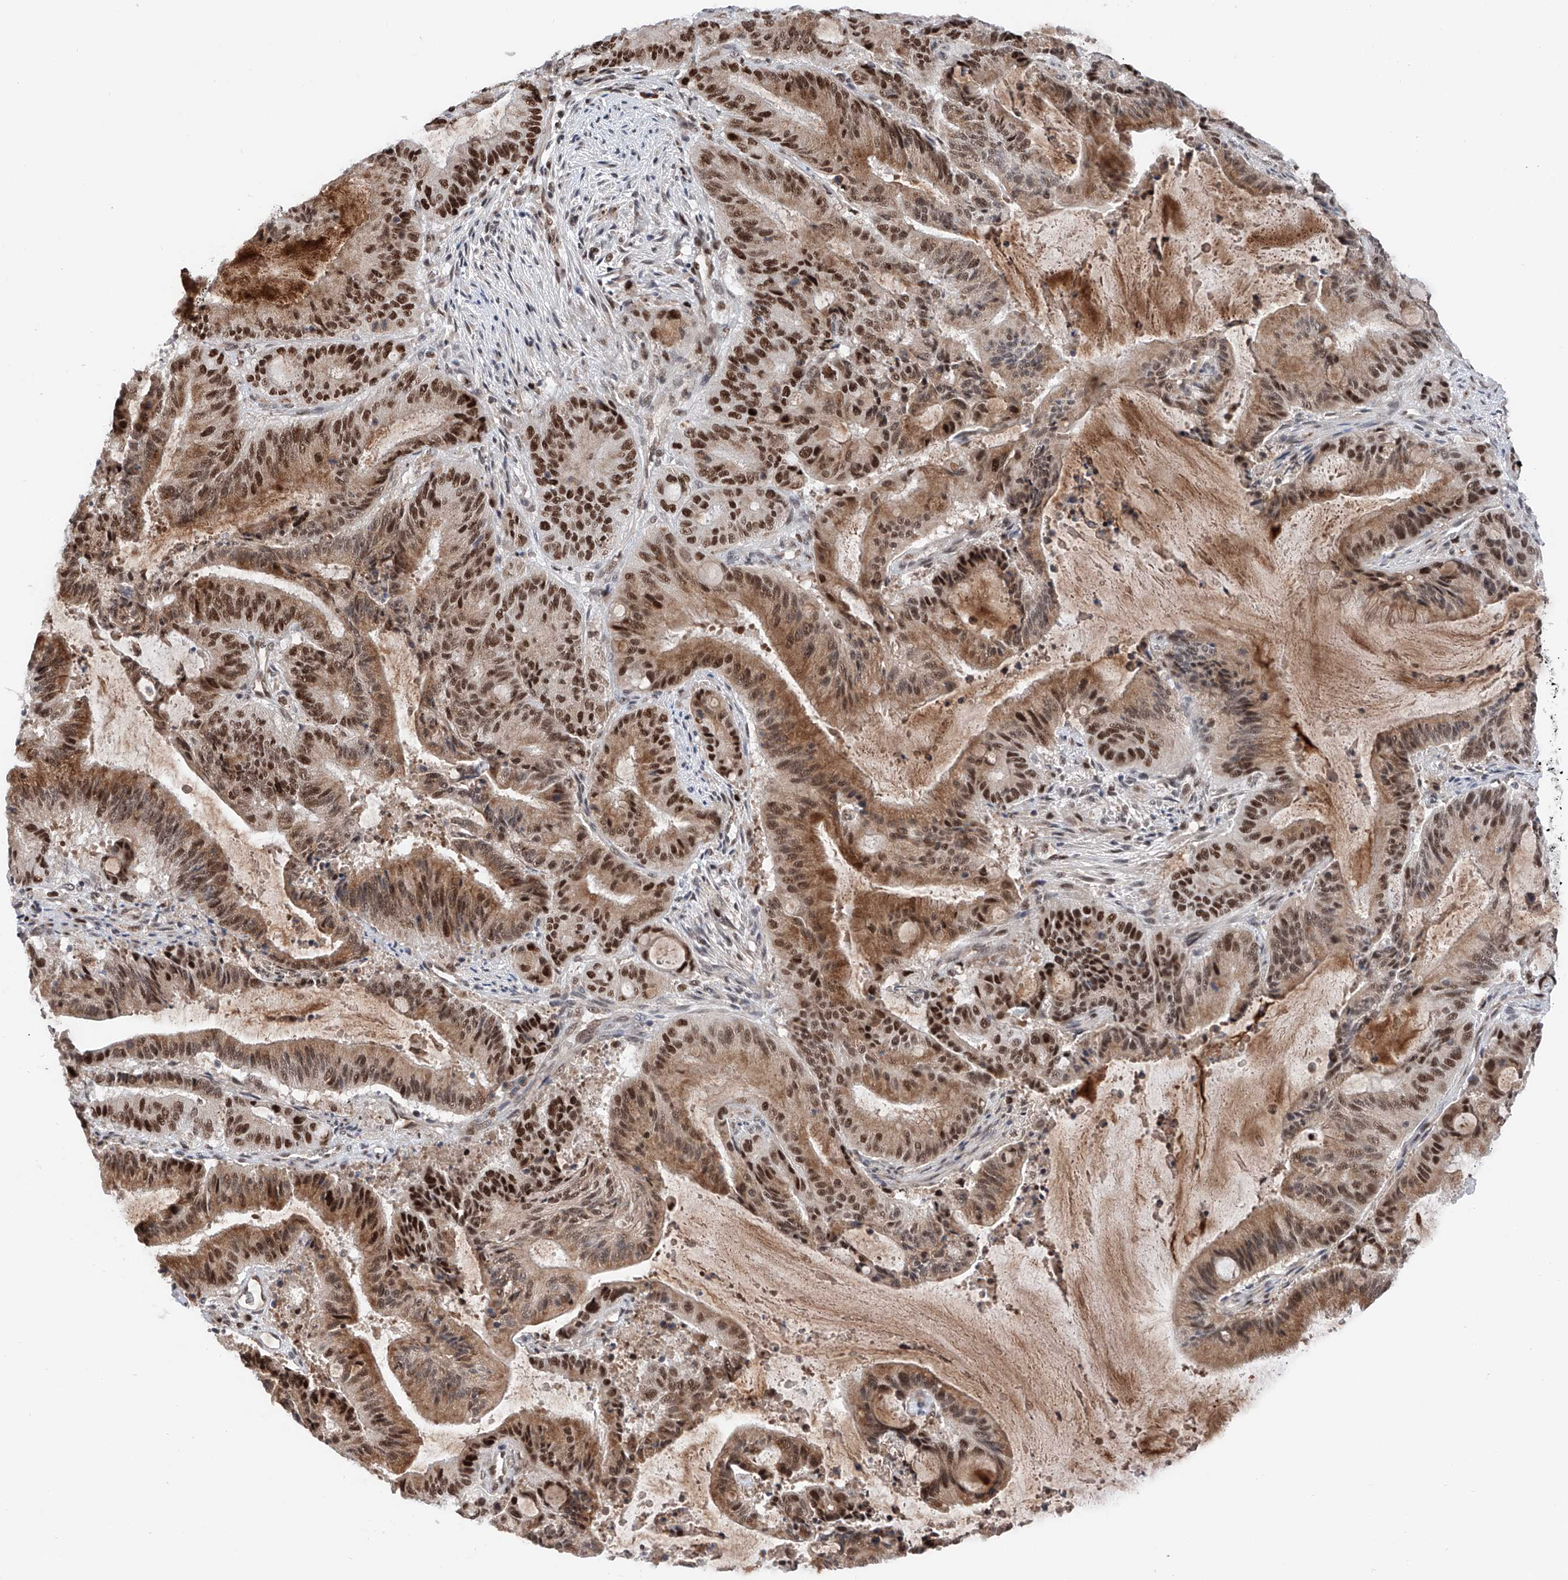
{"staining": {"intensity": "strong", "quantity": ">75%", "location": "cytoplasmic/membranous,nuclear"}, "tissue": "liver cancer", "cell_type": "Tumor cells", "image_type": "cancer", "snomed": [{"axis": "morphology", "description": "Normal tissue, NOS"}, {"axis": "morphology", "description": "Cholangiocarcinoma"}, {"axis": "topography", "description": "Liver"}, {"axis": "topography", "description": "Peripheral nerve tissue"}], "caption": "This photomicrograph displays liver cancer stained with immunohistochemistry to label a protein in brown. The cytoplasmic/membranous and nuclear of tumor cells show strong positivity for the protein. Nuclei are counter-stained blue.", "gene": "SNRNP200", "patient": {"sex": "female", "age": 73}}